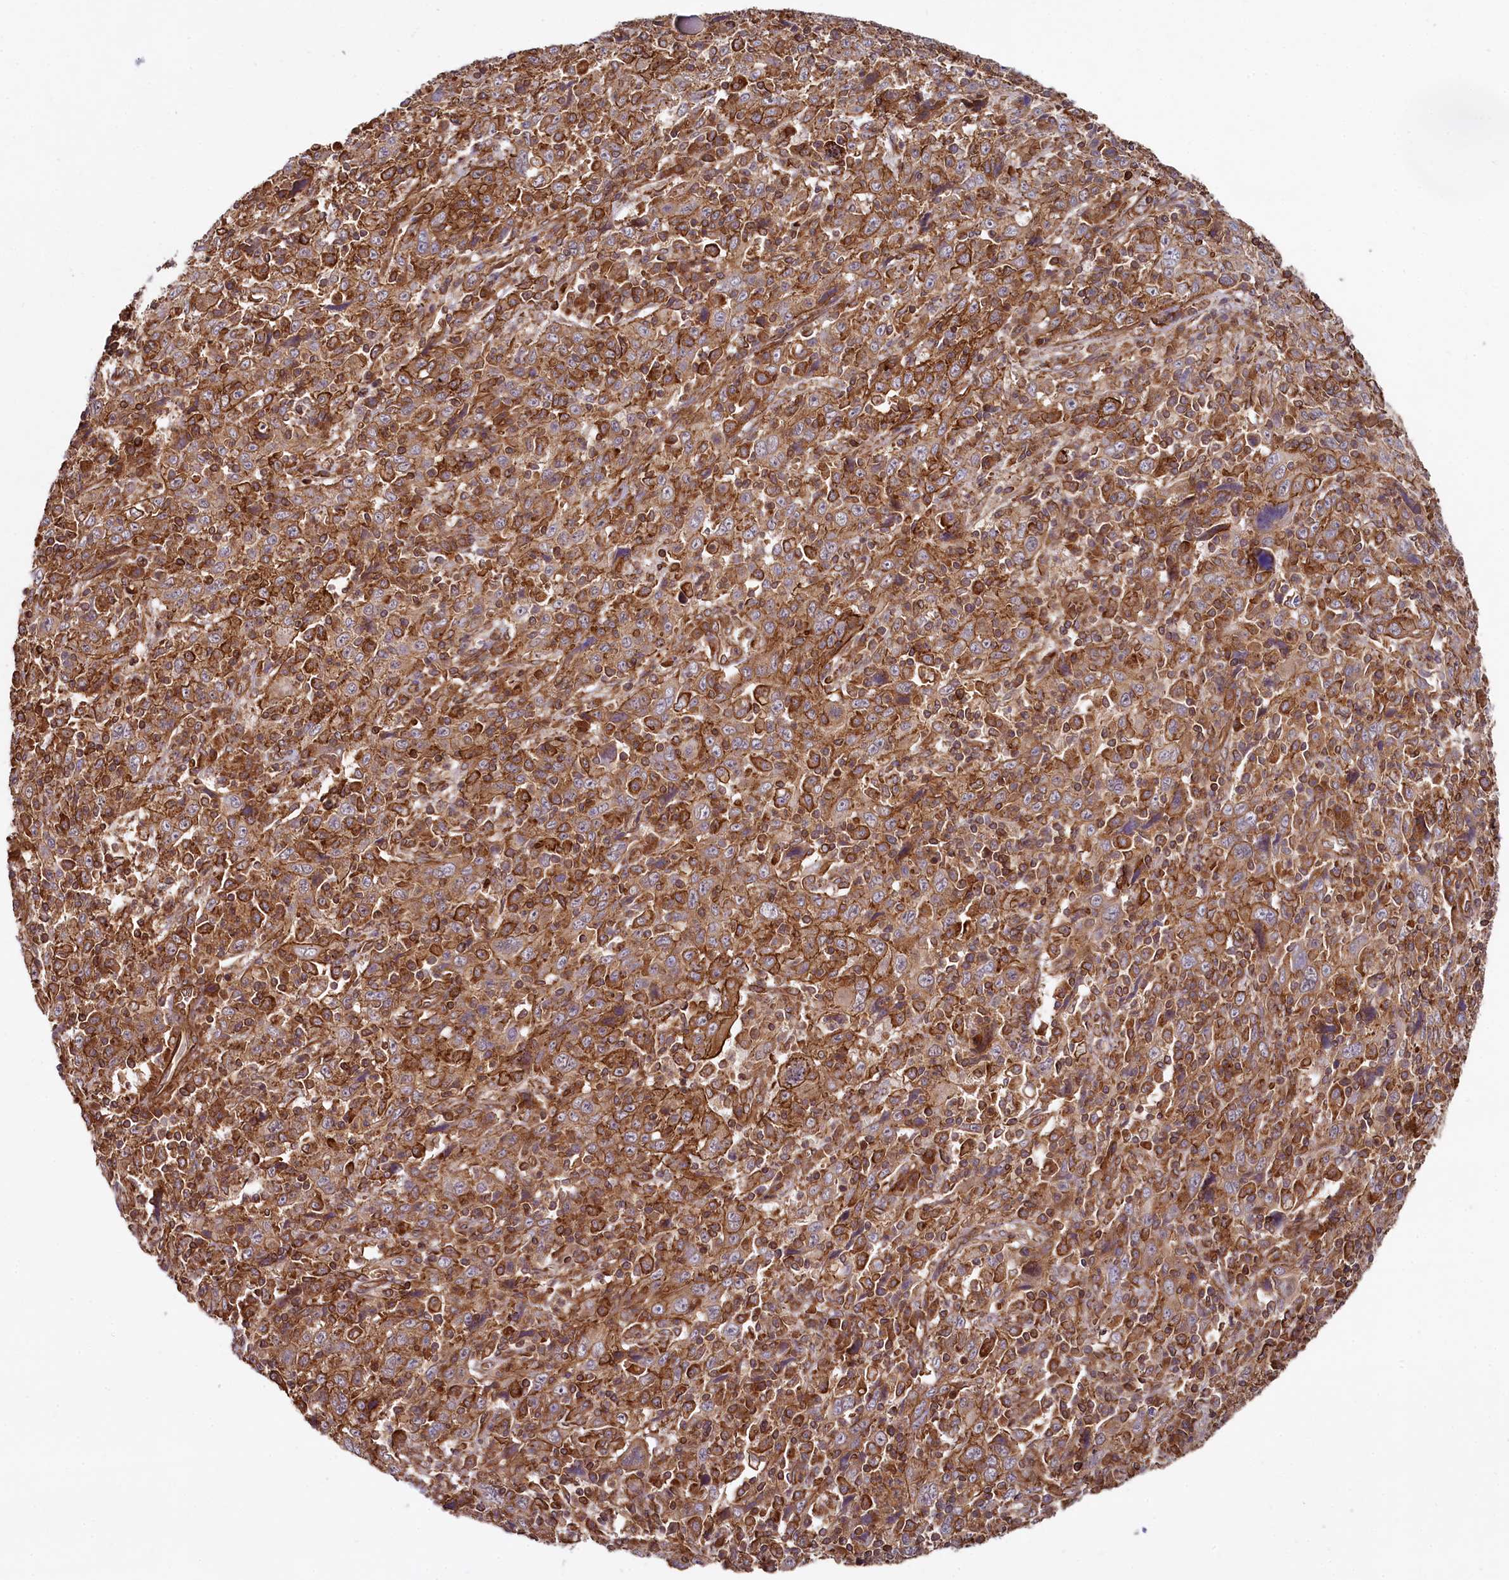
{"staining": {"intensity": "strong", "quantity": ">75%", "location": "cytoplasmic/membranous"}, "tissue": "cervical cancer", "cell_type": "Tumor cells", "image_type": "cancer", "snomed": [{"axis": "morphology", "description": "Squamous cell carcinoma, NOS"}, {"axis": "topography", "description": "Cervix"}], "caption": "Approximately >75% of tumor cells in human squamous cell carcinoma (cervical) demonstrate strong cytoplasmic/membranous protein expression as visualized by brown immunohistochemical staining.", "gene": "SVIP", "patient": {"sex": "female", "age": 46}}